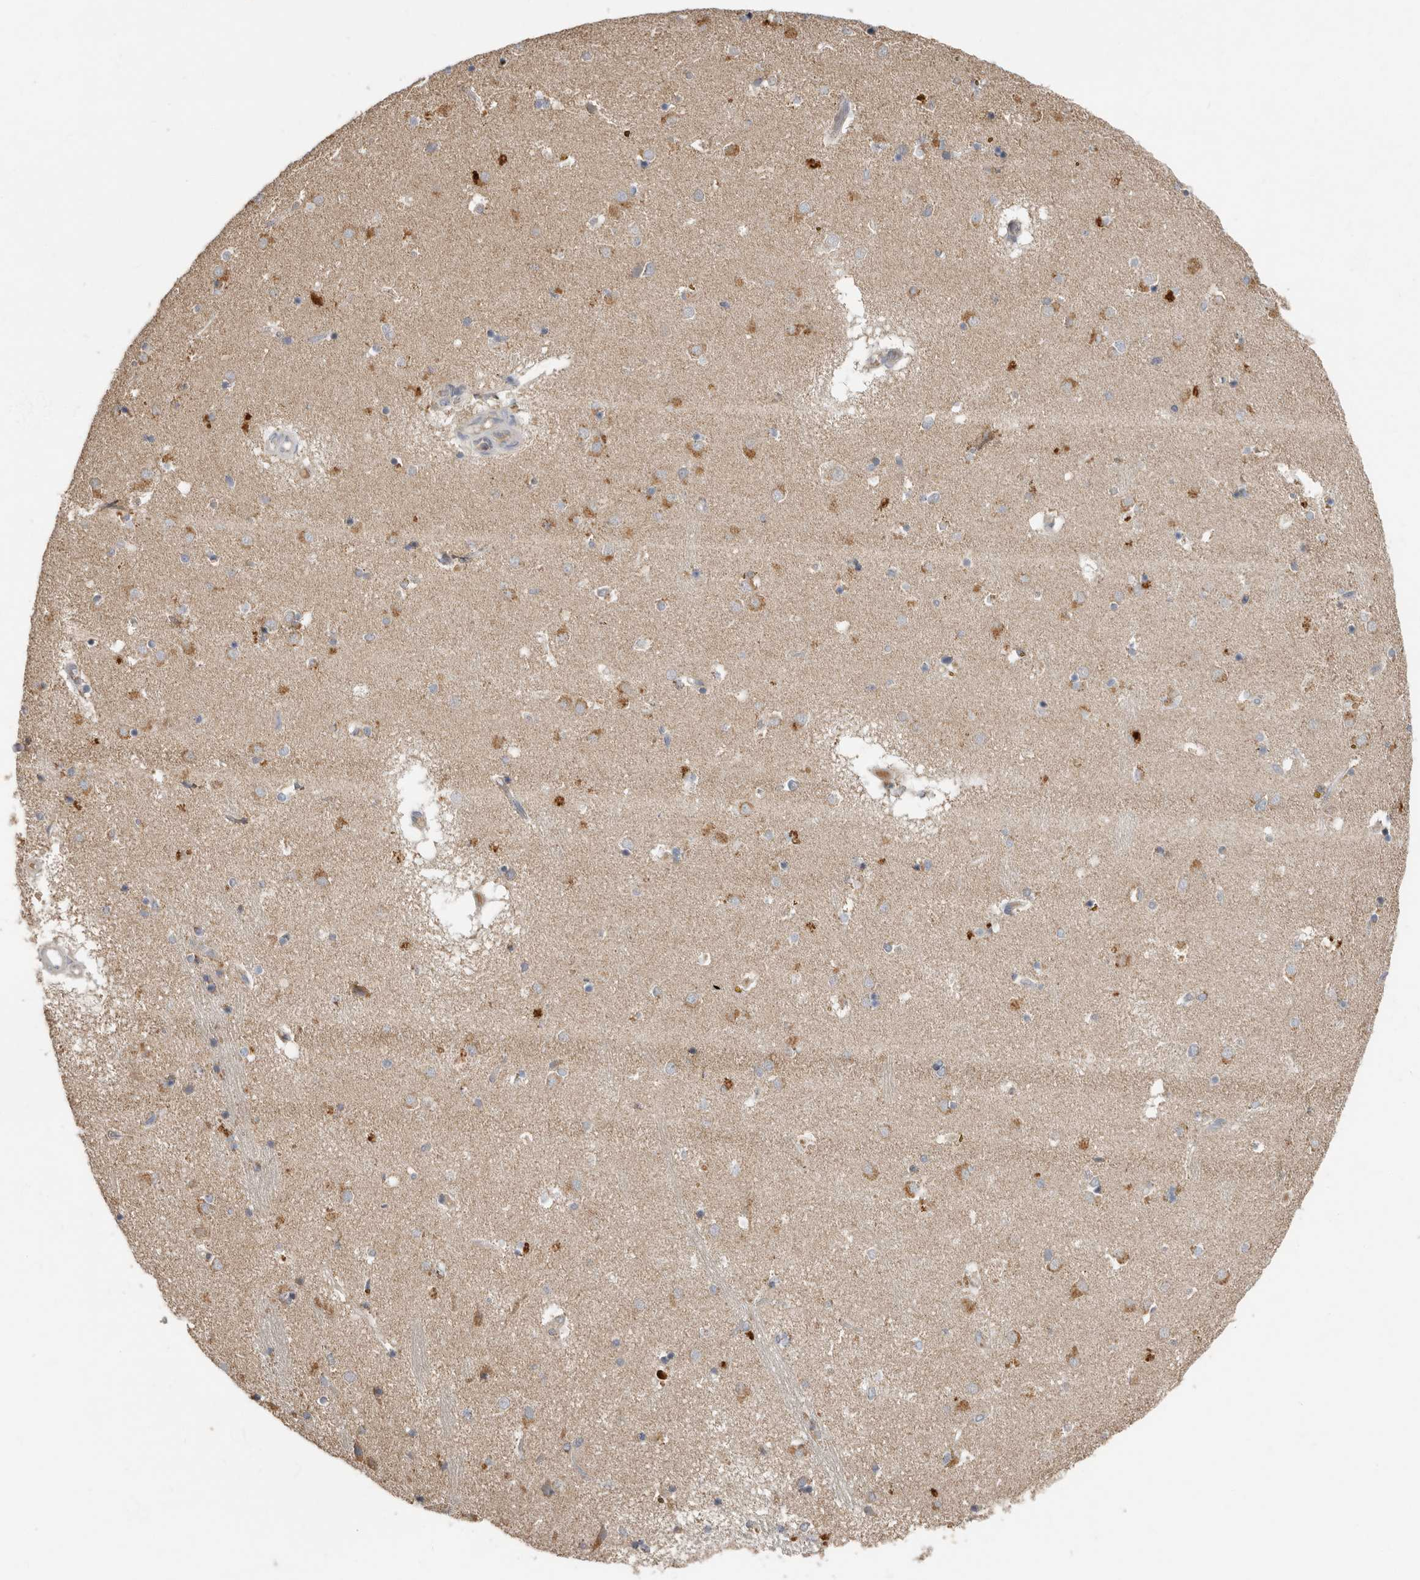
{"staining": {"intensity": "moderate", "quantity": "<25%", "location": "cytoplasmic/membranous"}, "tissue": "caudate", "cell_type": "Glial cells", "image_type": "normal", "snomed": [{"axis": "morphology", "description": "Normal tissue, NOS"}, {"axis": "topography", "description": "Lateral ventricle wall"}], "caption": "IHC histopathology image of unremarkable caudate: human caudate stained using immunohistochemistry (IHC) displays low levels of moderate protein expression localized specifically in the cytoplasmic/membranous of glial cells, appearing as a cytoplasmic/membranous brown color.", "gene": "KIF26B", "patient": {"sex": "male", "age": 70}}